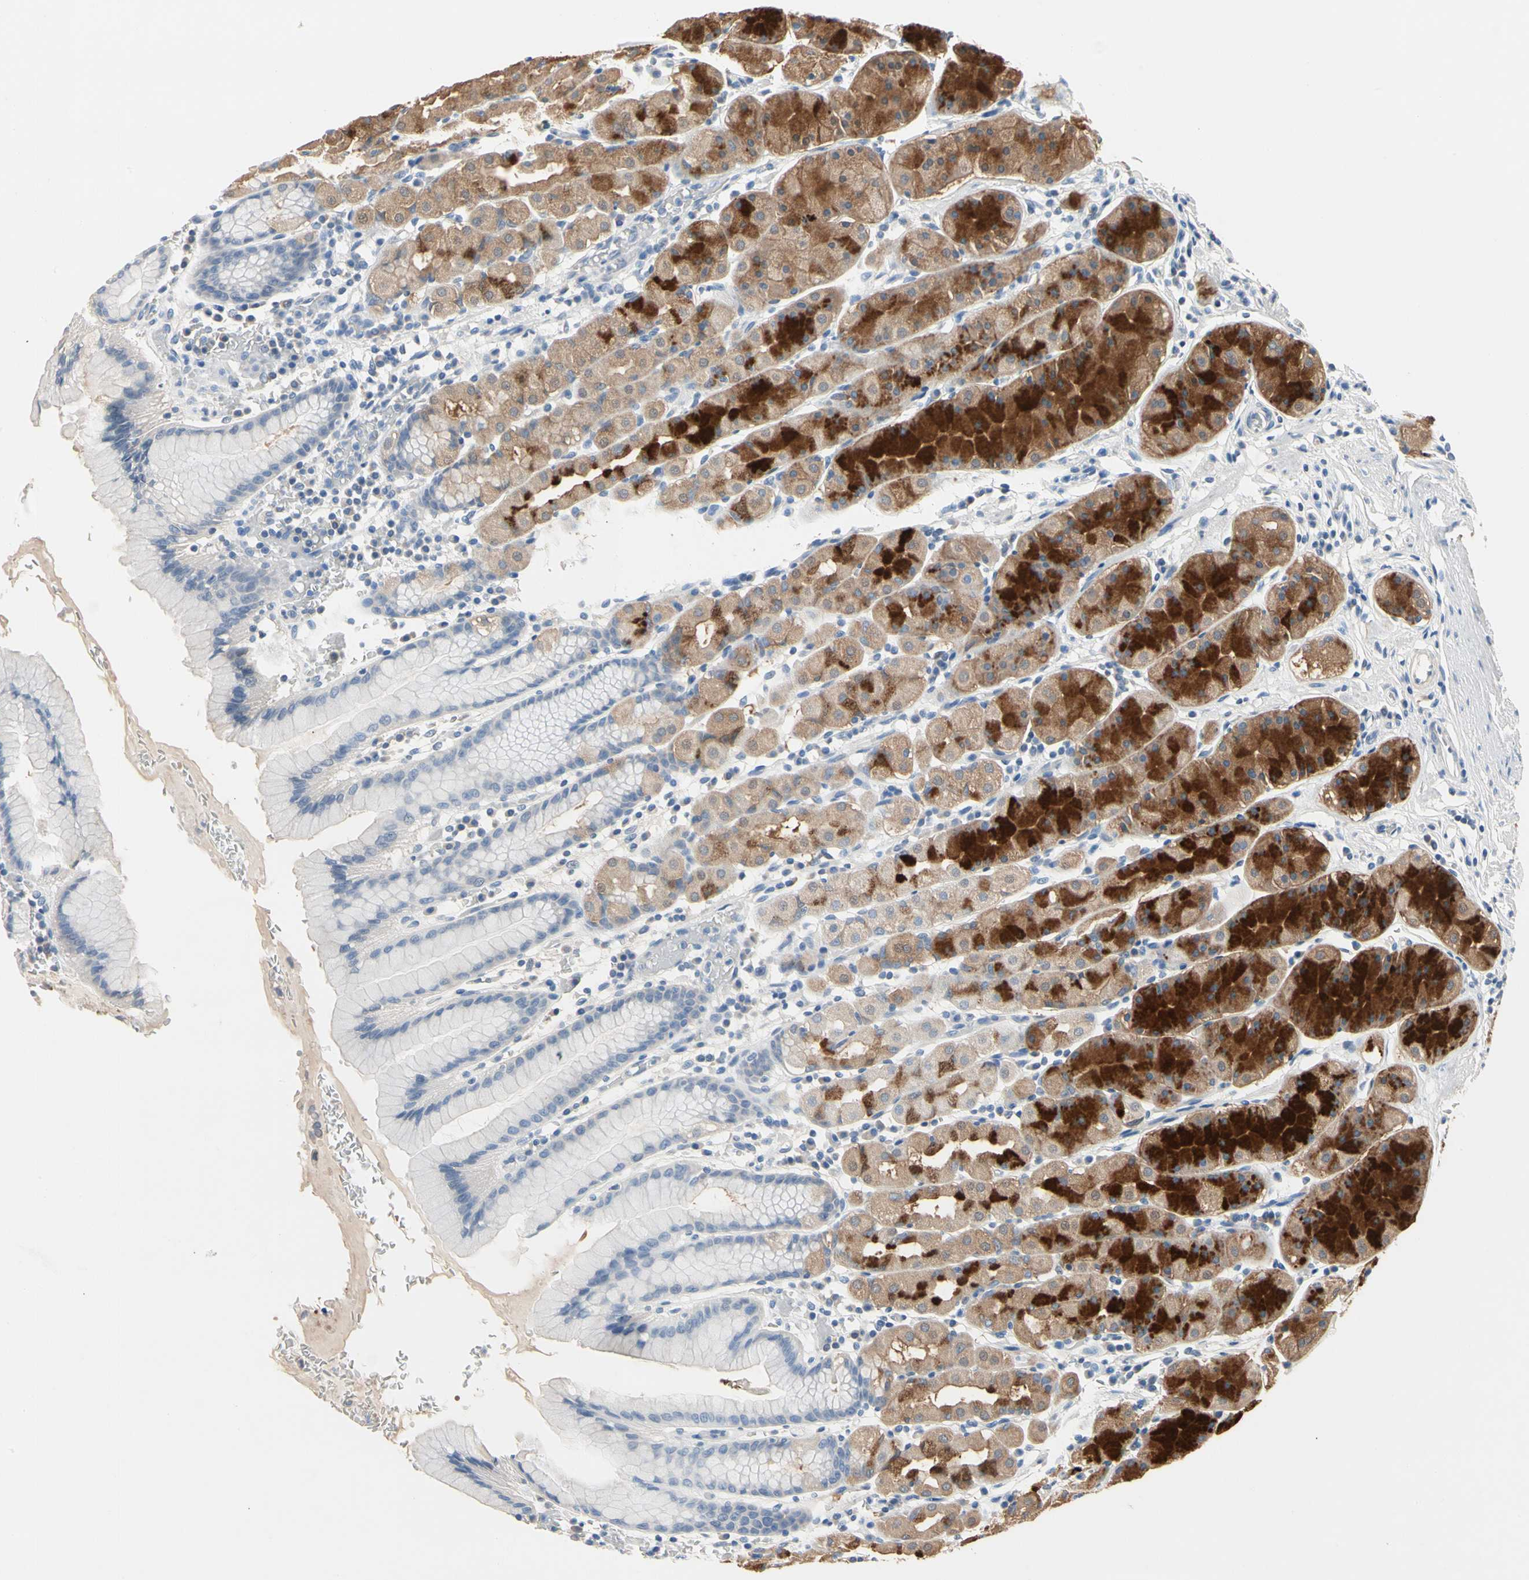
{"staining": {"intensity": "strong", "quantity": "25%-75%", "location": "cytoplasmic/membranous"}, "tissue": "stomach", "cell_type": "Glandular cells", "image_type": "normal", "snomed": [{"axis": "morphology", "description": "Normal tissue, NOS"}, {"axis": "topography", "description": "Stomach, lower"}], "caption": "Immunohistochemistry histopathology image of unremarkable stomach: stomach stained using immunohistochemistry (IHC) demonstrates high levels of strong protein expression localized specifically in the cytoplasmic/membranous of glandular cells, appearing as a cytoplasmic/membranous brown color.", "gene": "MARK1", "patient": {"sex": "male", "age": 56}}